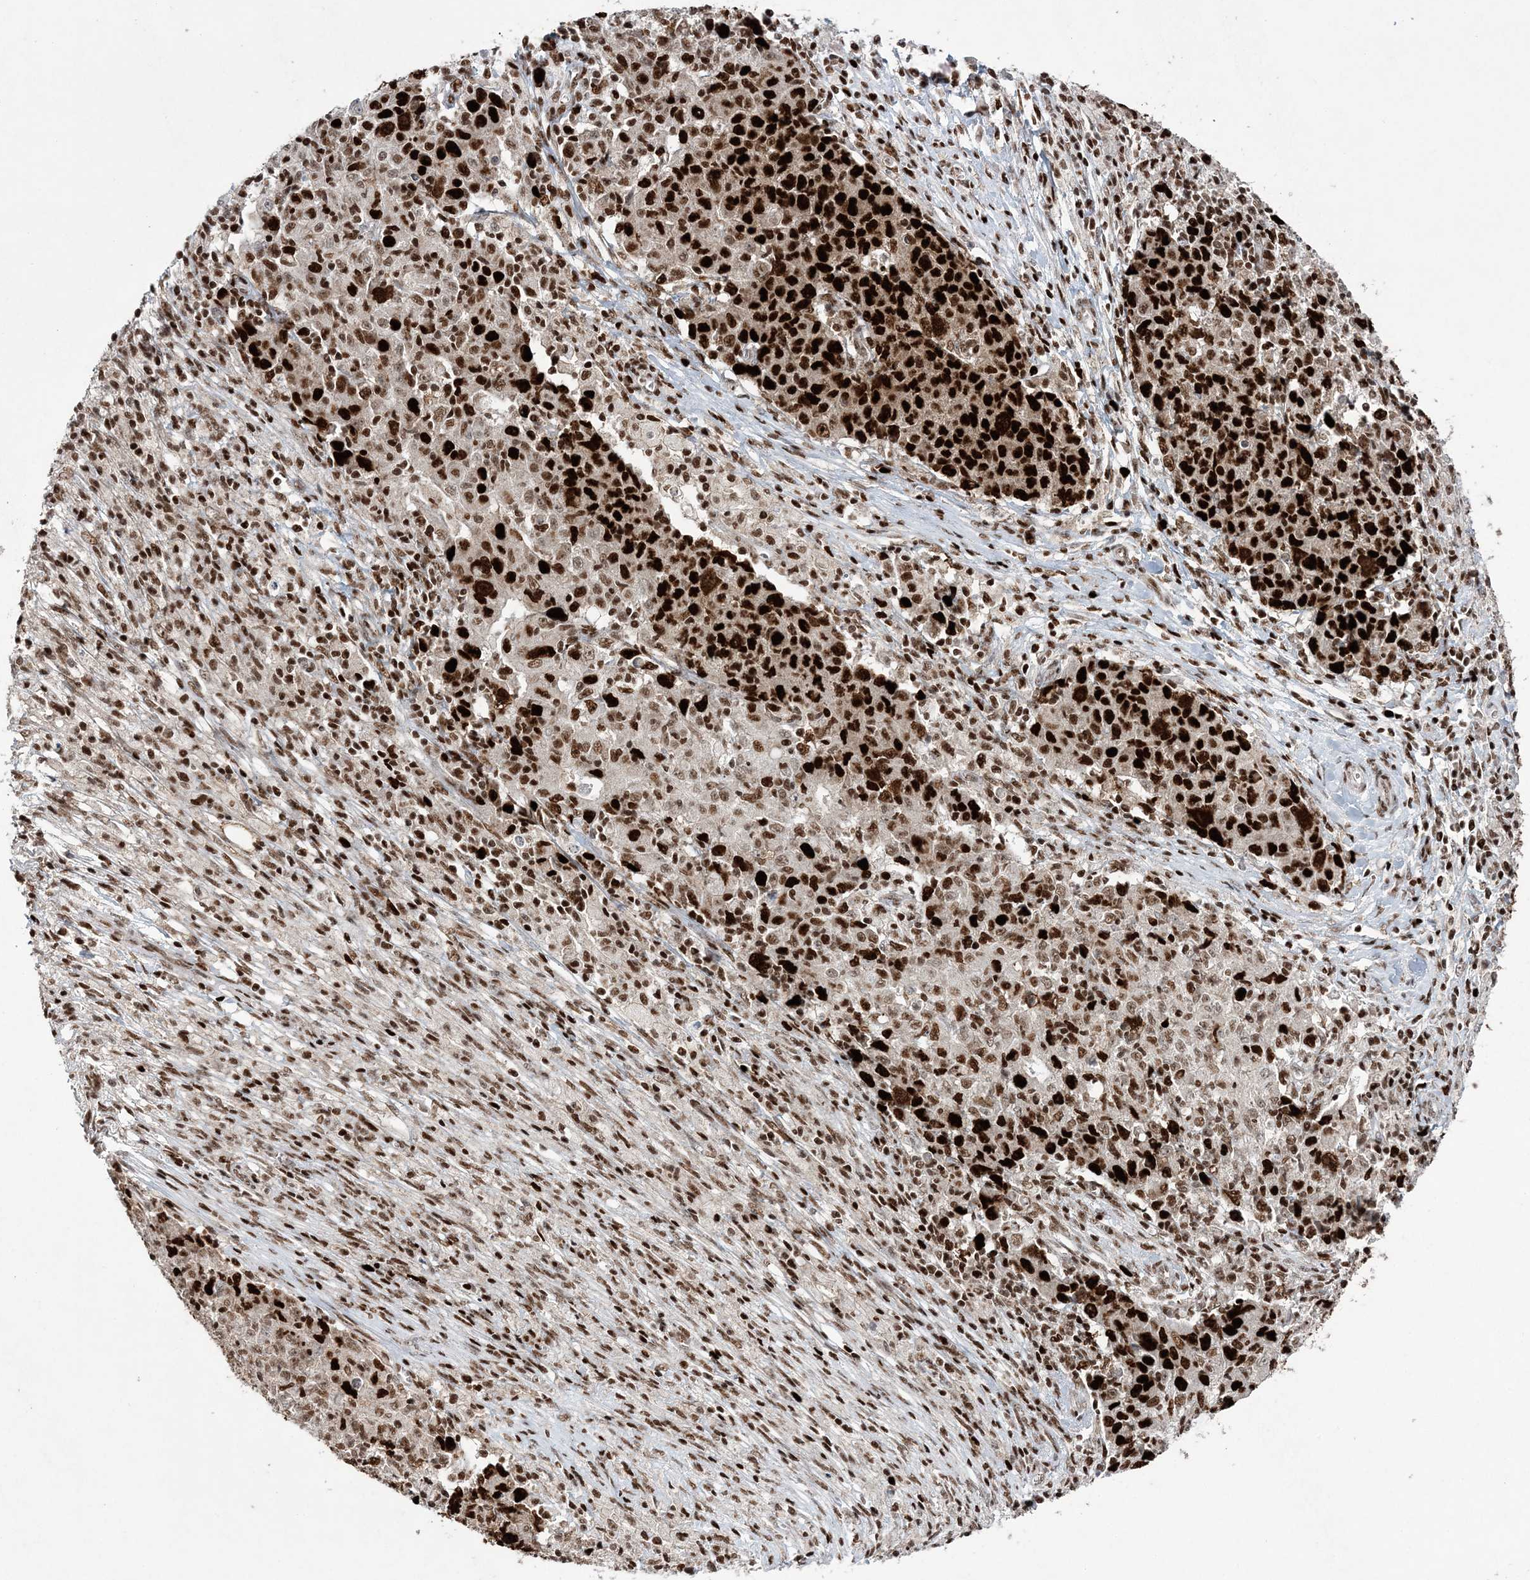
{"staining": {"intensity": "strong", "quantity": ">75%", "location": "nuclear"}, "tissue": "ovarian cancer", "cell_type": "Tumor cells", "image_type": "cancer", "snomed": [{"axis": "morphology", "description": "Carcinoma, endometroid"}, {"axis": "topography", "description": "Ovary"}], "caption": "DAB (3,3'-diaminobenzidine) immunohistochemical staining of human ovarian cancer (endometroid carcinoma) reveals strong nuclear protein expression in approximately >75% of tumor cells.", "gene": "LIG1", "patient": {"sex": "female", "age": 42}}